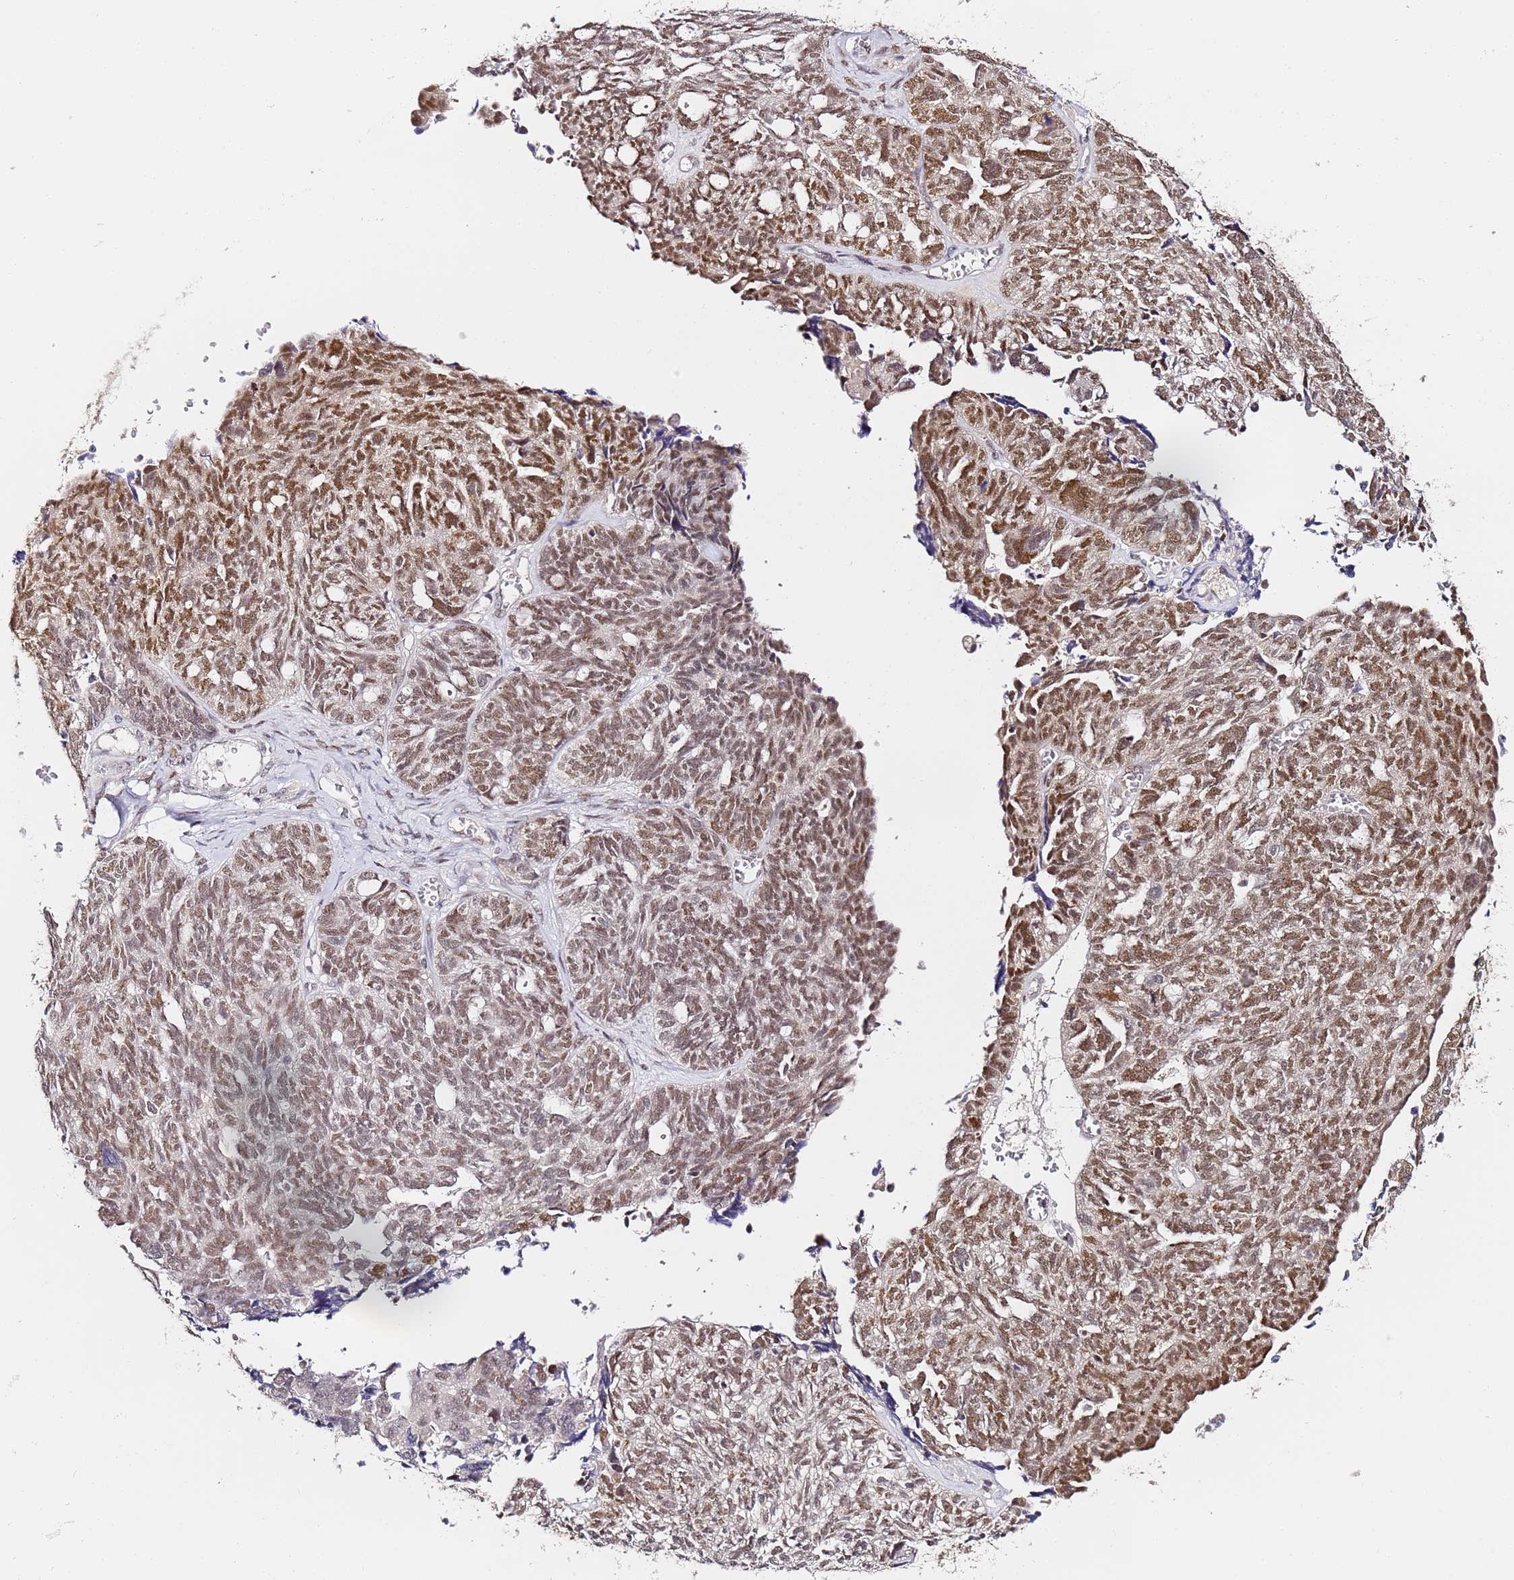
{"staining": {"intensity": "moderate", "quantity": ">75%", "location": "nuclear"}, "tissue": "ovarian cancer", "cell_type": "Tumor cells", "image_type": "cancer", "snomed": [{"axis": "morphology", "description": "Cystadenocarcinoma, serous, NOS"}, {"axis": "topography", "description": "Ovary"}], "caption": "Serous cystadenocarcinoma (ovarian) stained for a protein shows moderate nuclear positivity in tumor cells. (Stains: DAB in brown, nuclei in blue, Microscopy: brightfield microscopy at high magnification).", "gene": "LSM3", "patient": {"sex": "female", "age": 79}}